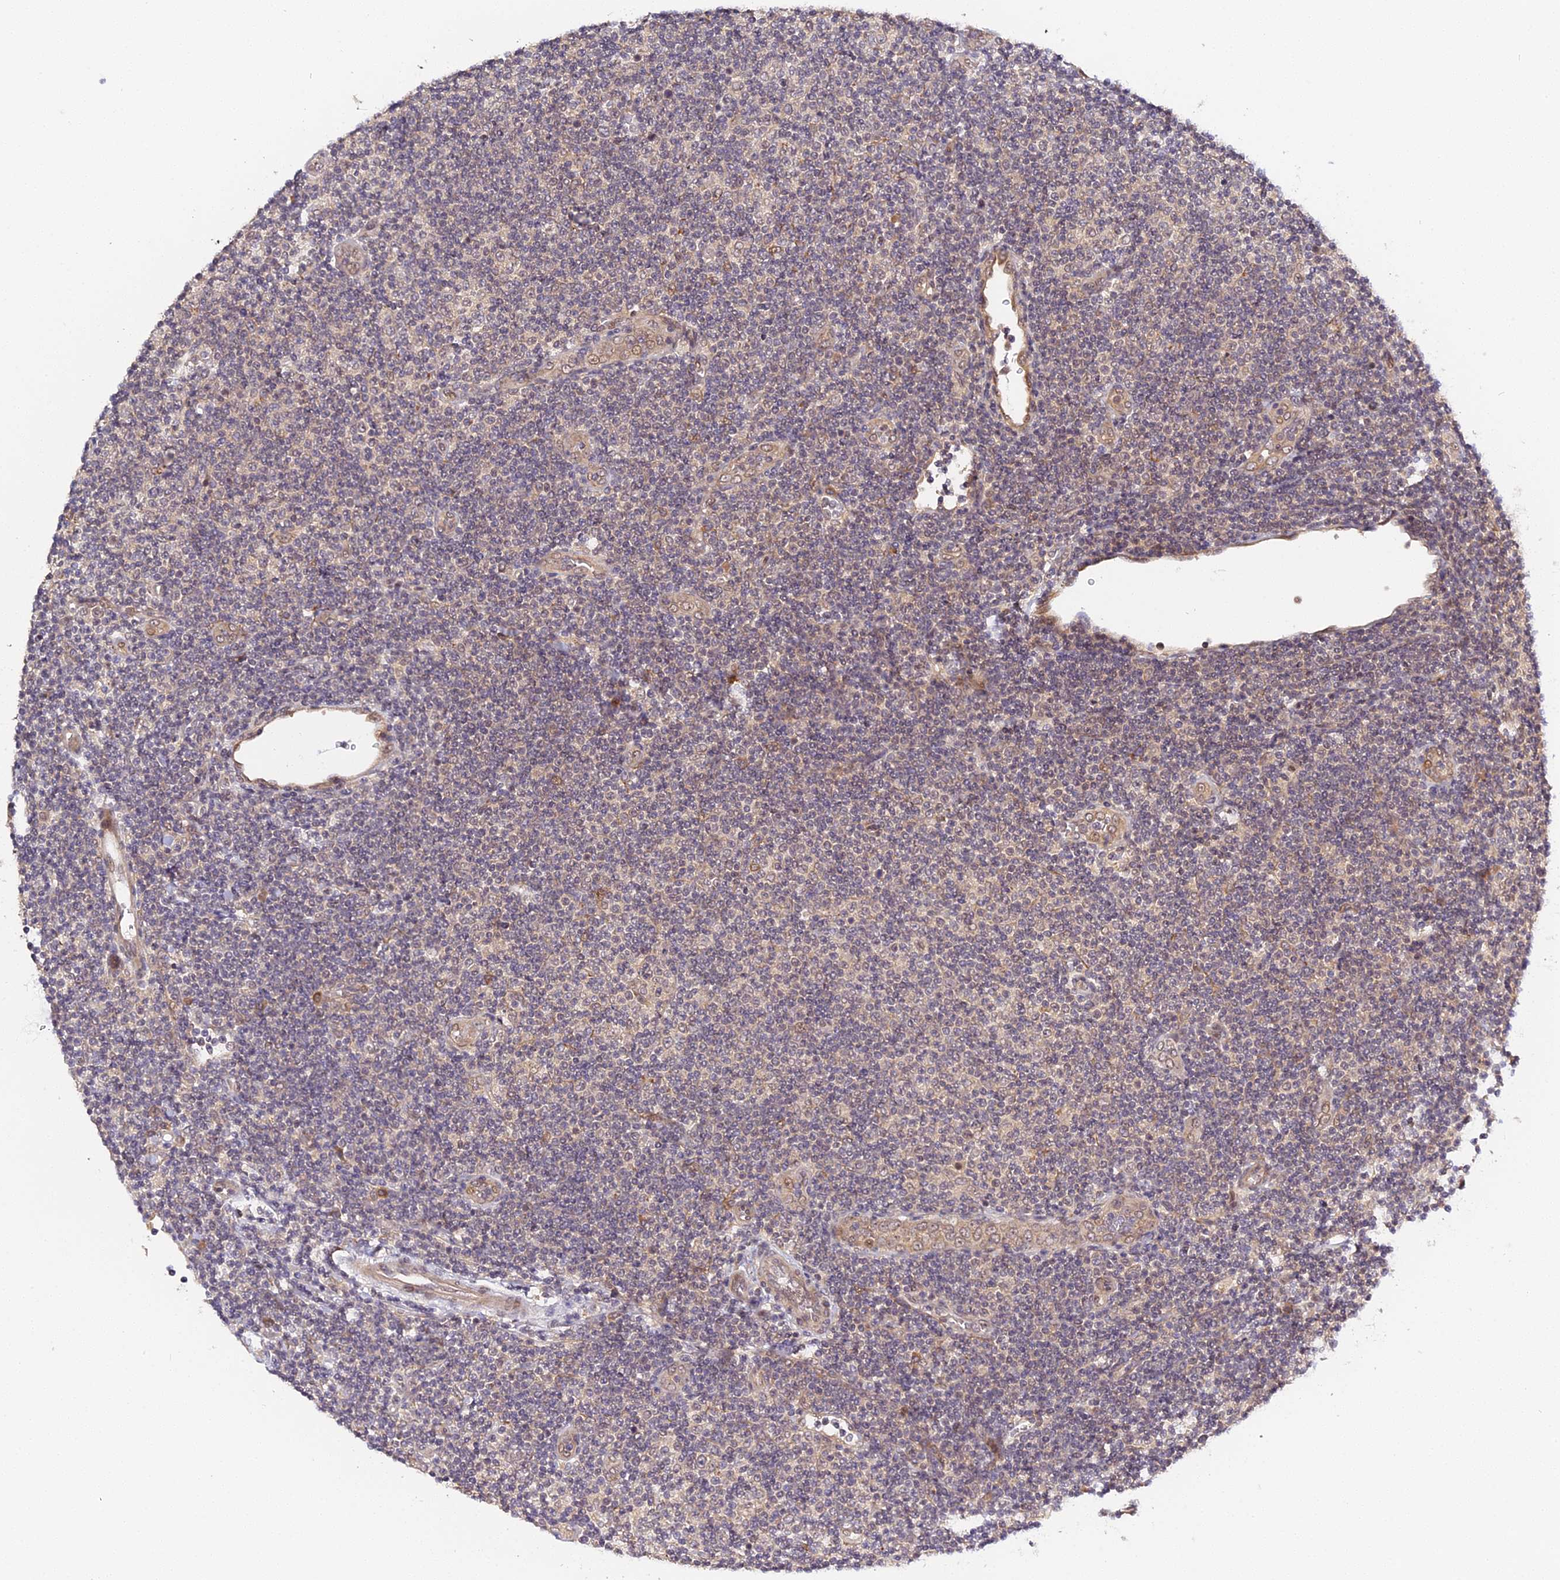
{"staining": {"intensity": "negative", "quantity": "none", "location": "none"}, "tissue": "lymphoma", "cell_type": "Tumor cells", "image_type": "cancer", "snomed": [{"axis": "morphology", "description": "Malignant lymphoma, non-Hodgkin's type, Low grade"}, {"axis": "topography", "description": "Lymph node"}], "caption": "Immunohistochemical staining of low-grade malignant lymphoma, non-Hodgkin's type shows no significant staining in tumor cells.", "gene": "IMPACT", "patient": {"sex": "male", "age": 83}}